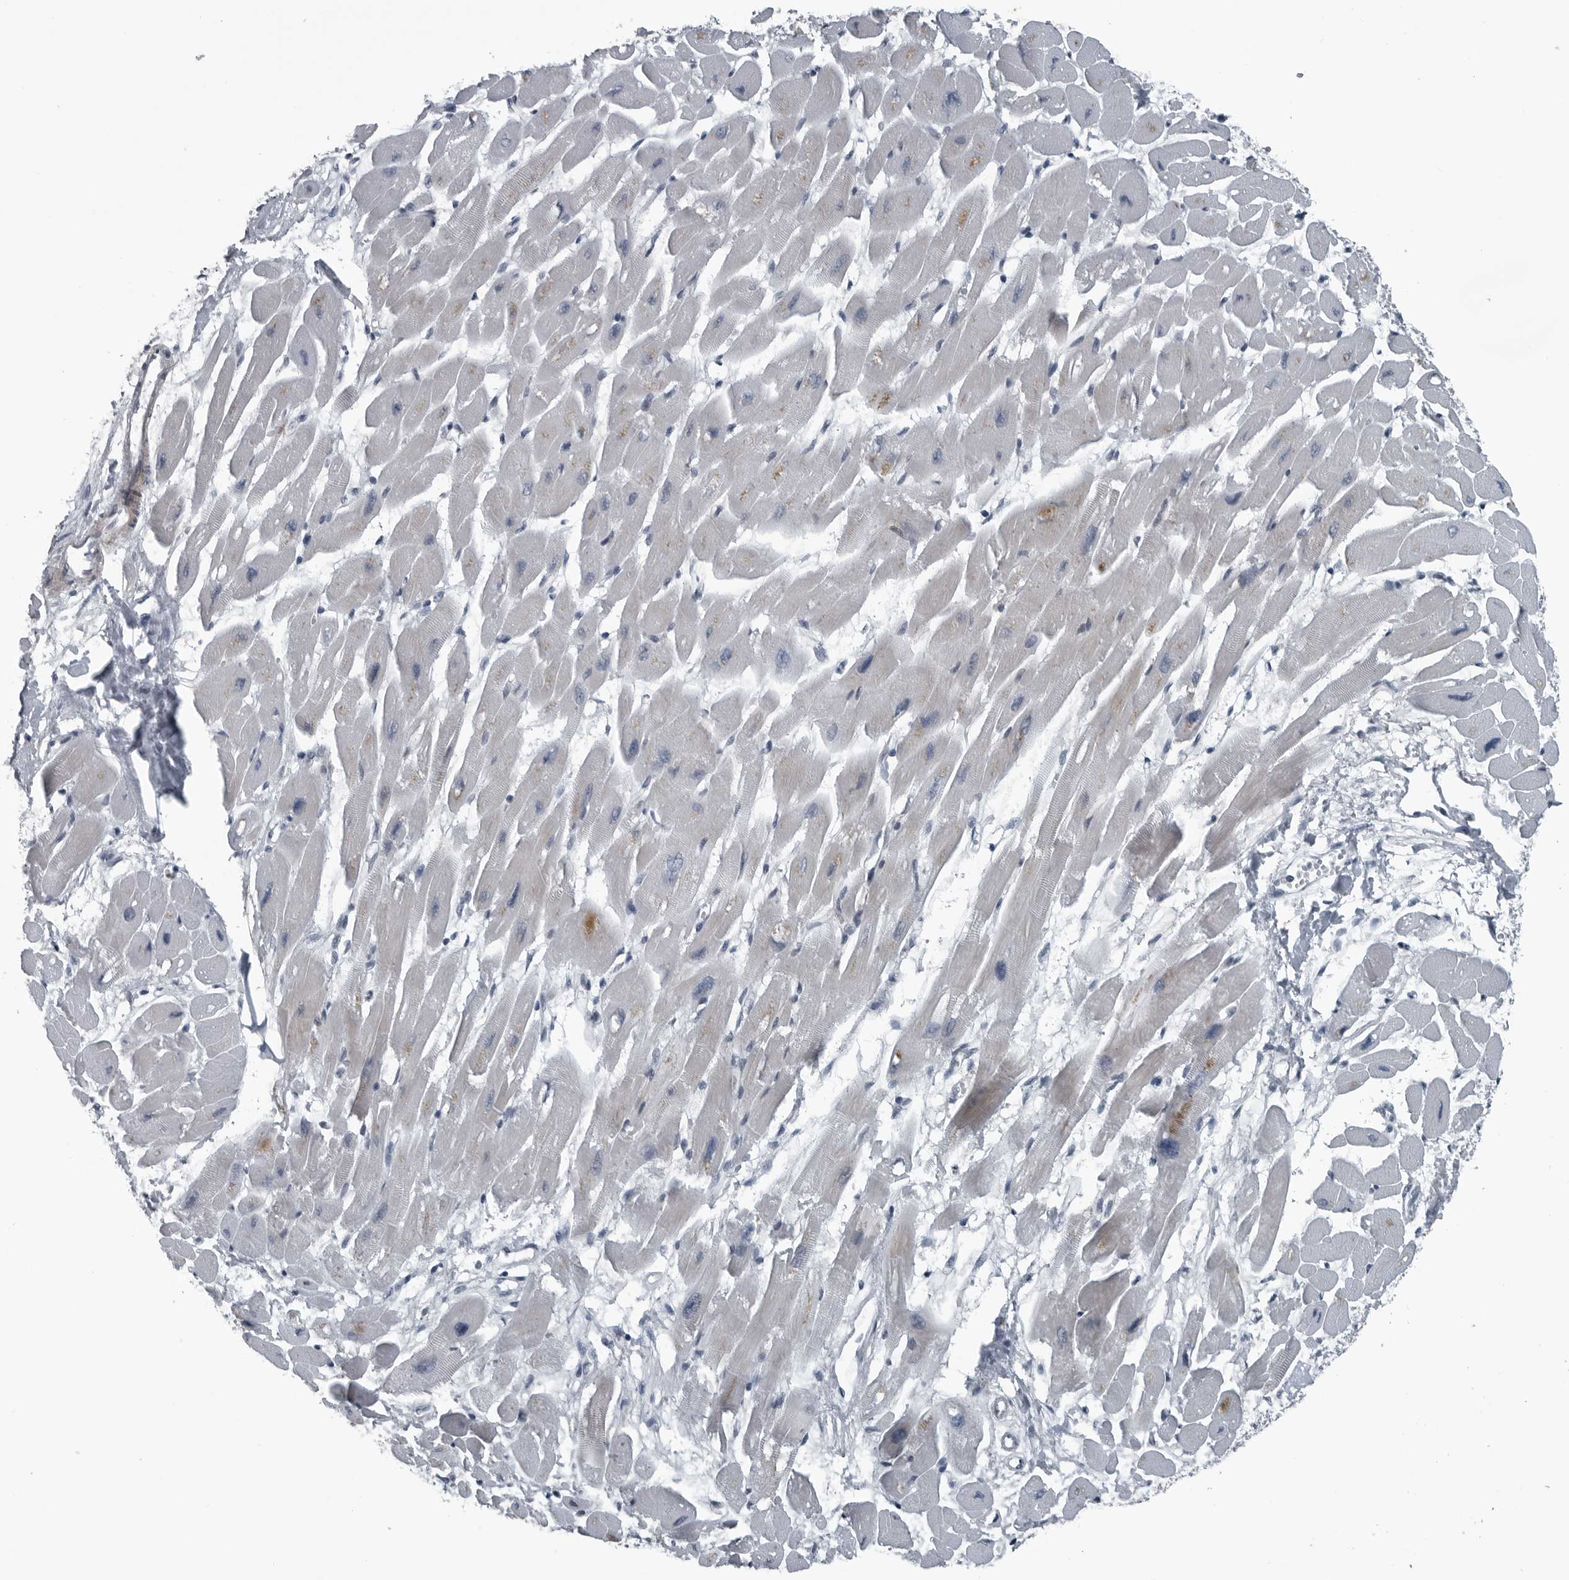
{"staining": {"intensity": "negative", "quantity": "none", "location": "none"}, "tissue": "heart muscle", "cell_type": "Cardiomyocytes", "image_type": "normal", "snomed": [{"axis": "morphology", "description": "Normal tissue, NOS"}, {"axis": "topography", "description": "Heart"}], "caption": "Immunohistochemical staining of benign heart muscle displays no significant staining in cardiomyocytes.", "gene": "DNAAF11", "patient": {"sex": "female", "age": 54}}